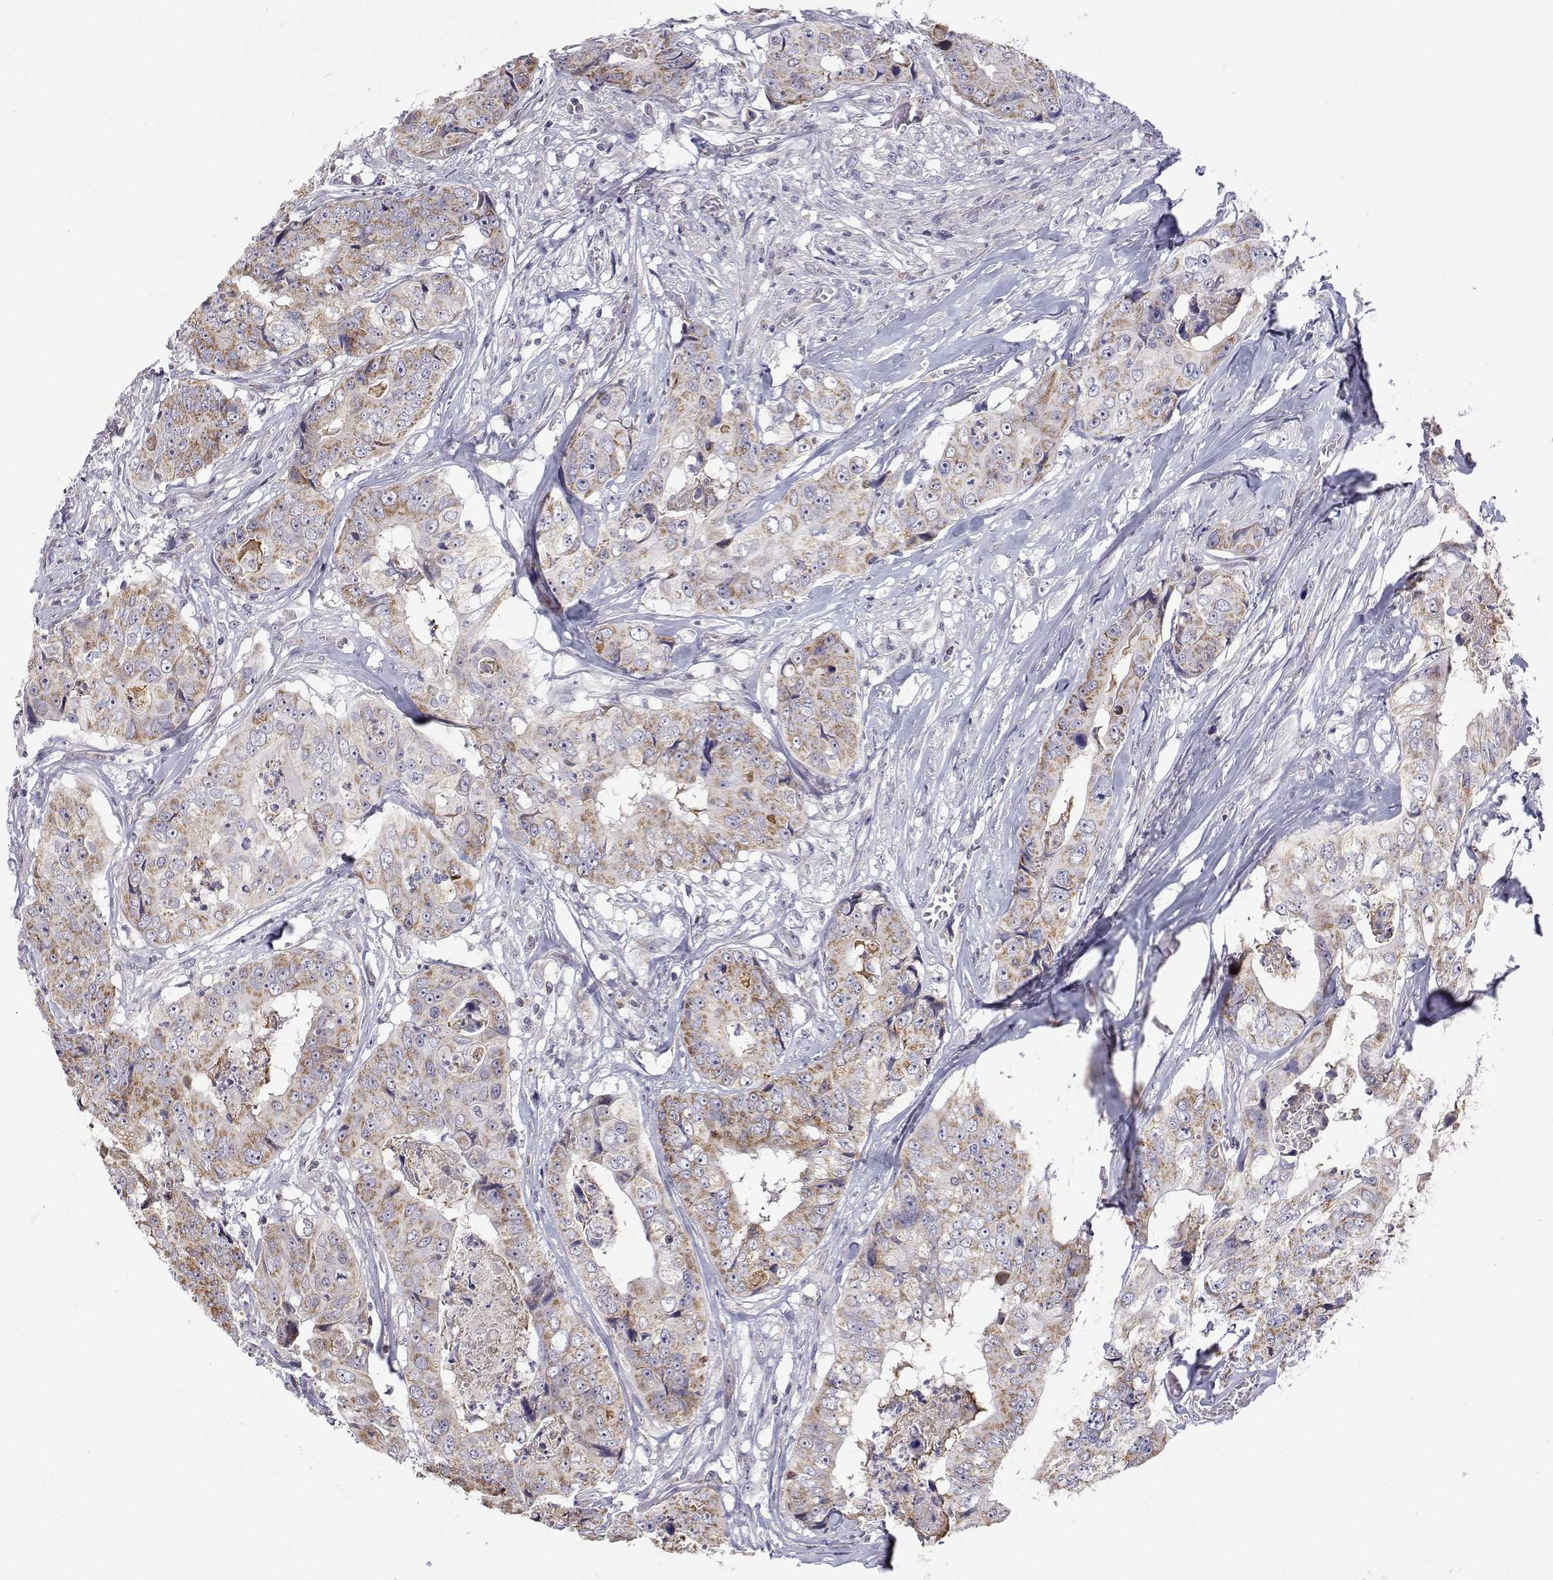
{"staining": {"intensity": "weak", "quantity": "25%-75%", "location": "cytoplasmic/membranous"}, "tissue": "colorectal cancer", "cell_type": "Tumor cells", "image_type": "cancer", "snomed": [{"axis": "morphology", "description": "Adenocarcinoma, NOS"}, {"axis": "topography", "description": "Rectum"}], "caption": "Colorectal adenocarcinoma tissue displays weak cytoplasmic/membranous positivity in about 25%-75% of tumor cells", "gene": "MRPL3", "patient": {"sex": "female", "age": 62}}